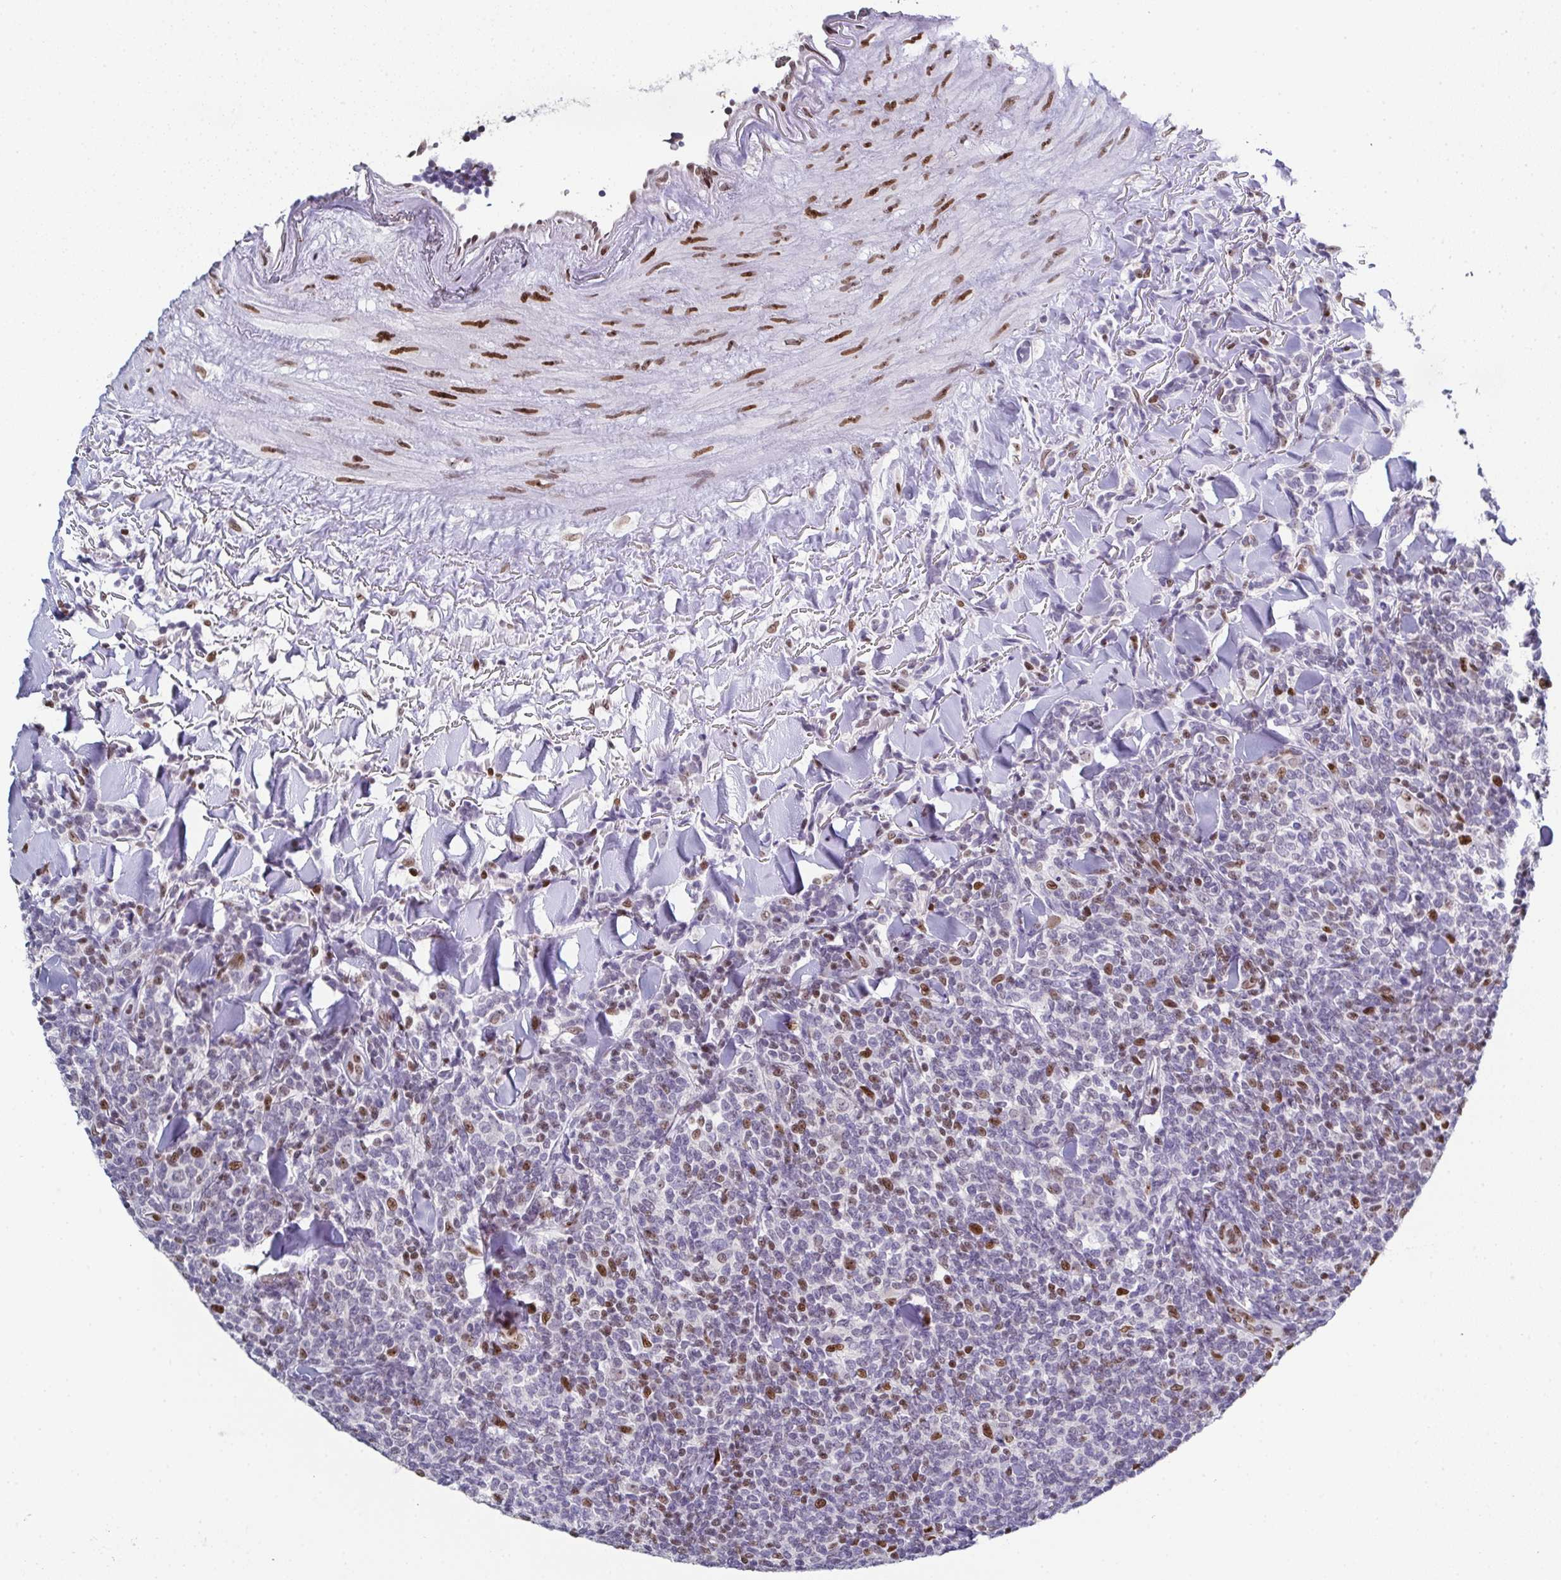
{"staining": {"intensity": "moderate", "quantity": "<25%", "location": "nuclear"}, "tissue": "lymphoma", "cell_type": "Tumor cells", "image_type": "cancer", "snomed": [{"axis": "morphology", "description": "Malignant lymphoma, non-Hodgkin's type, Low grade"}, {"axis": "topography", "description": "Lymph node"}], "caption": "Lymphoma was stained to show a protein in brown. There is low levels of moderate nuclear expression in approximately <25% of tumor cells.", "gene": "RB1", "patient": {"sex": "female", "age": 56}}